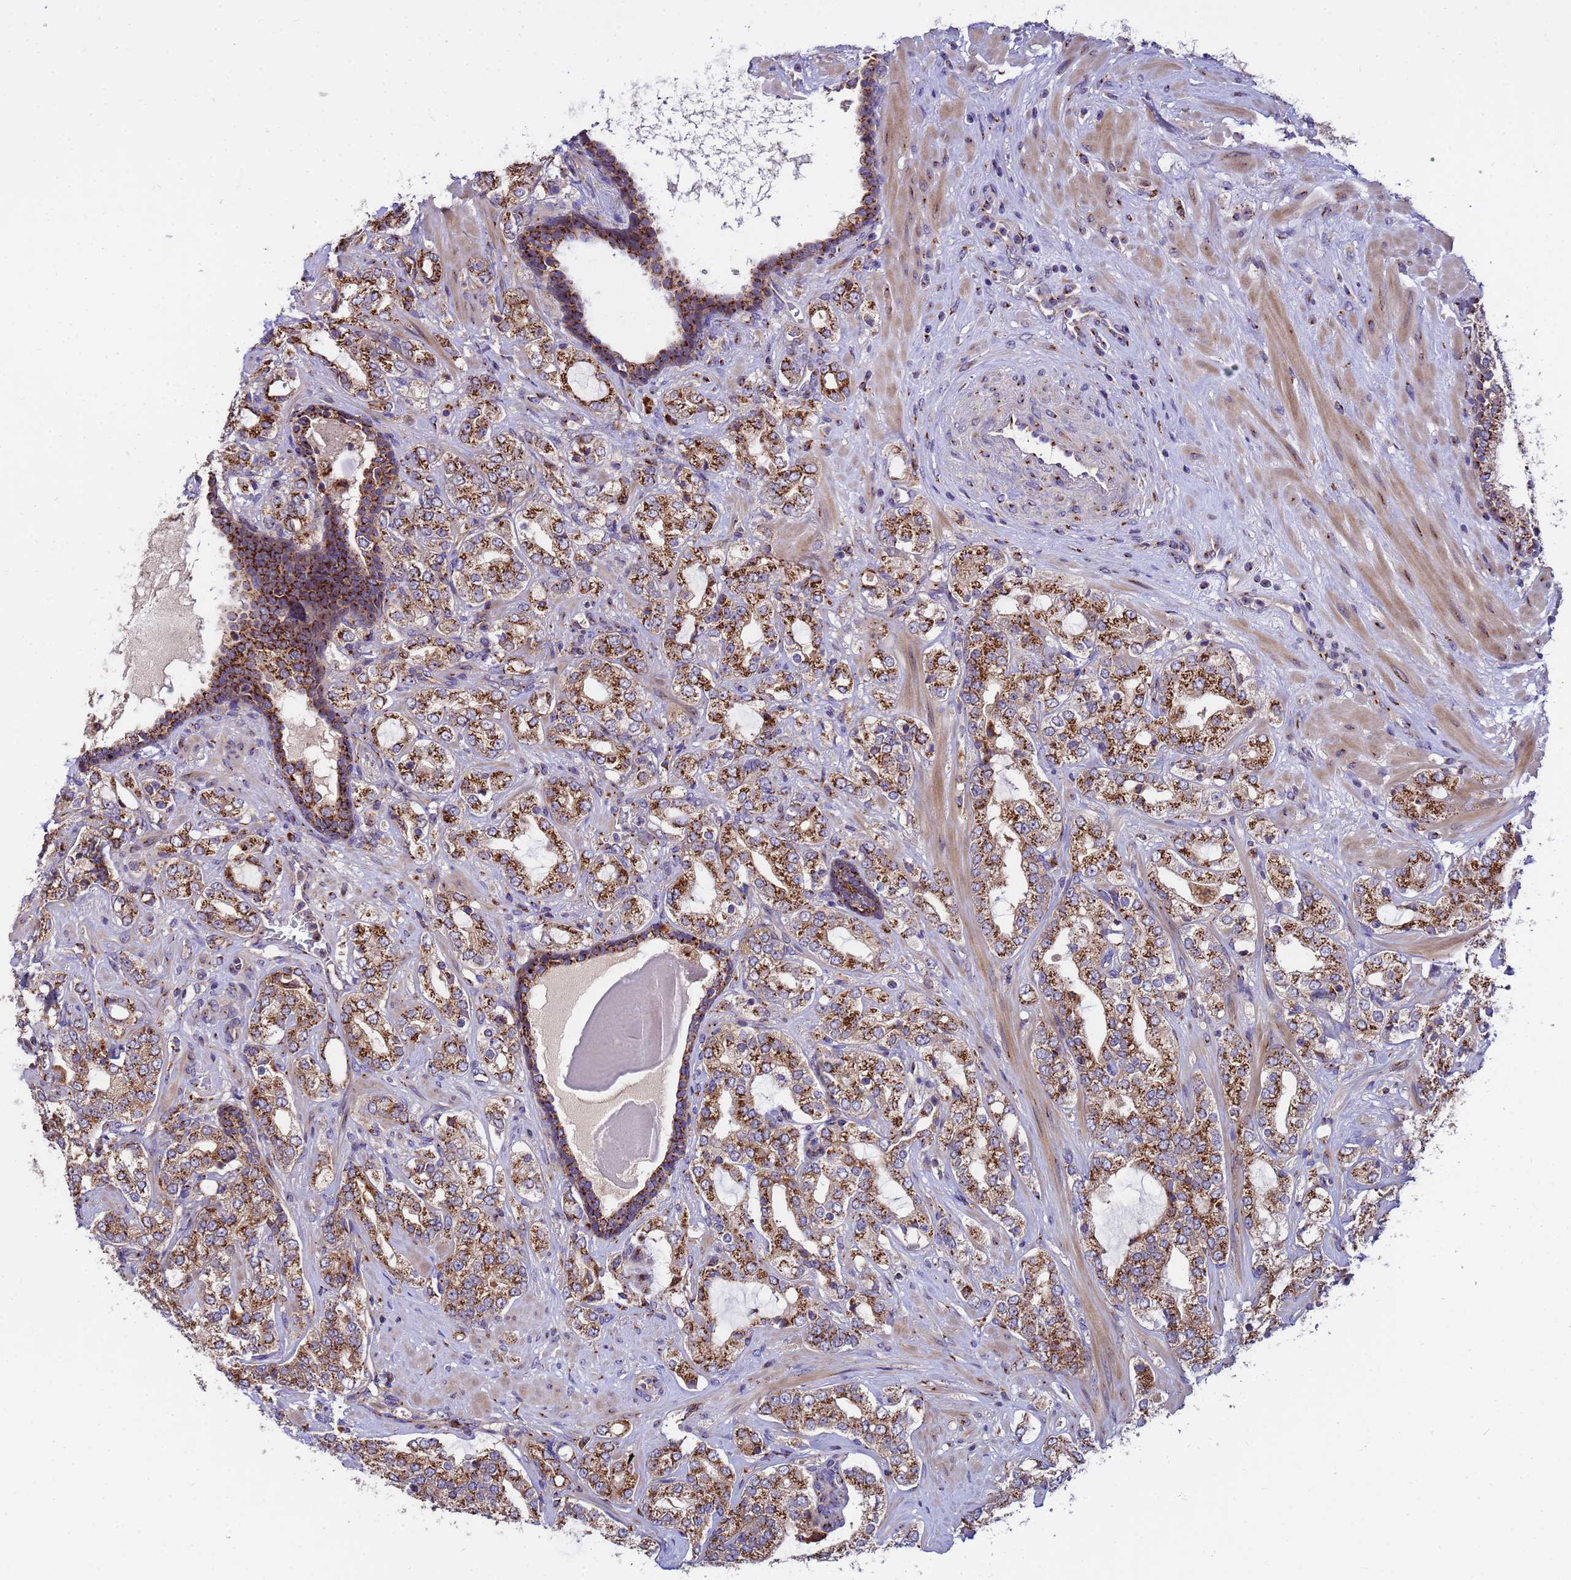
{"staining": {"intensity": "moderate", "quantity": ">75%", "location": "cytoplasmic/membranous"}, "tissue": "prostate cancer", "cell_type": "Tumor cells", "image_type": "cancer", "snomed": [{"axis": "morphology", "description": "Adenocarcinoma, High grade"}, {"axis": "topography", "description": "Prostate"}], "caption": "Prostate adenocarcinoma (high-grade) was stained to show a protein in brown. There is medium levels of moderate cytoplasmic/membranous staining in approximately >75% of tumor cells.", "gene": "HPS3", "patient": {"sex": "male", "age": 64}}